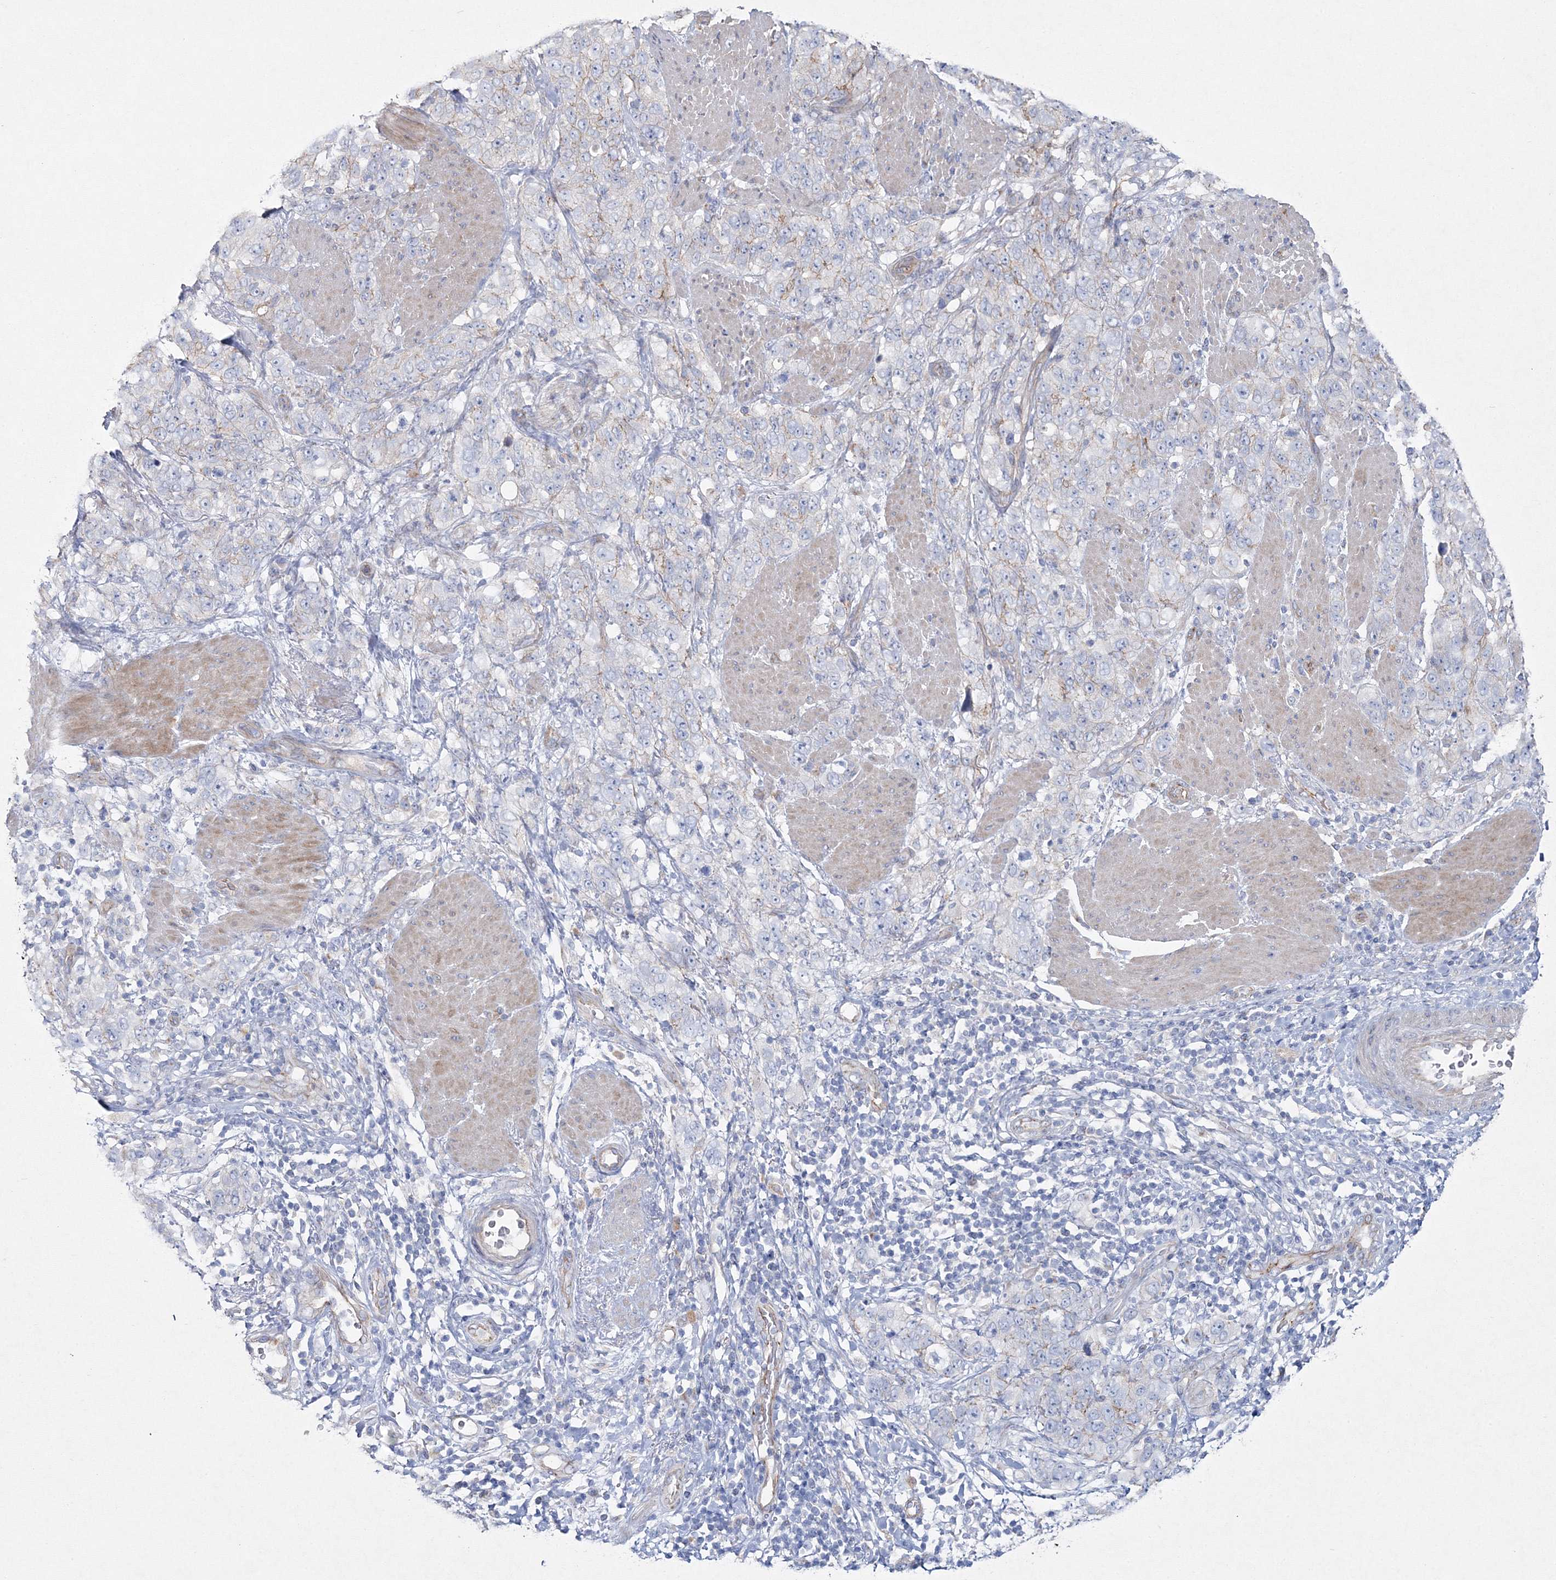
{"staining": {"intensity": "weak", "quantity": "<25%", "location": "cytoplasmic/membranous"}, "tissue": "stomach cancer", "cell_type": "Tumor cells", "image_type": "cancer", "snomed": [{"axis": "morphology", "description": "Adenocarcinoma, NOS"}, {"axis": "topography", "description": "Stomach"}], "caption": "IHC of human stomach adenocarcinoma displays no staining in tumor cells.", "gene": "NAA40", "patient": {"sex": "male", "age": 48}}